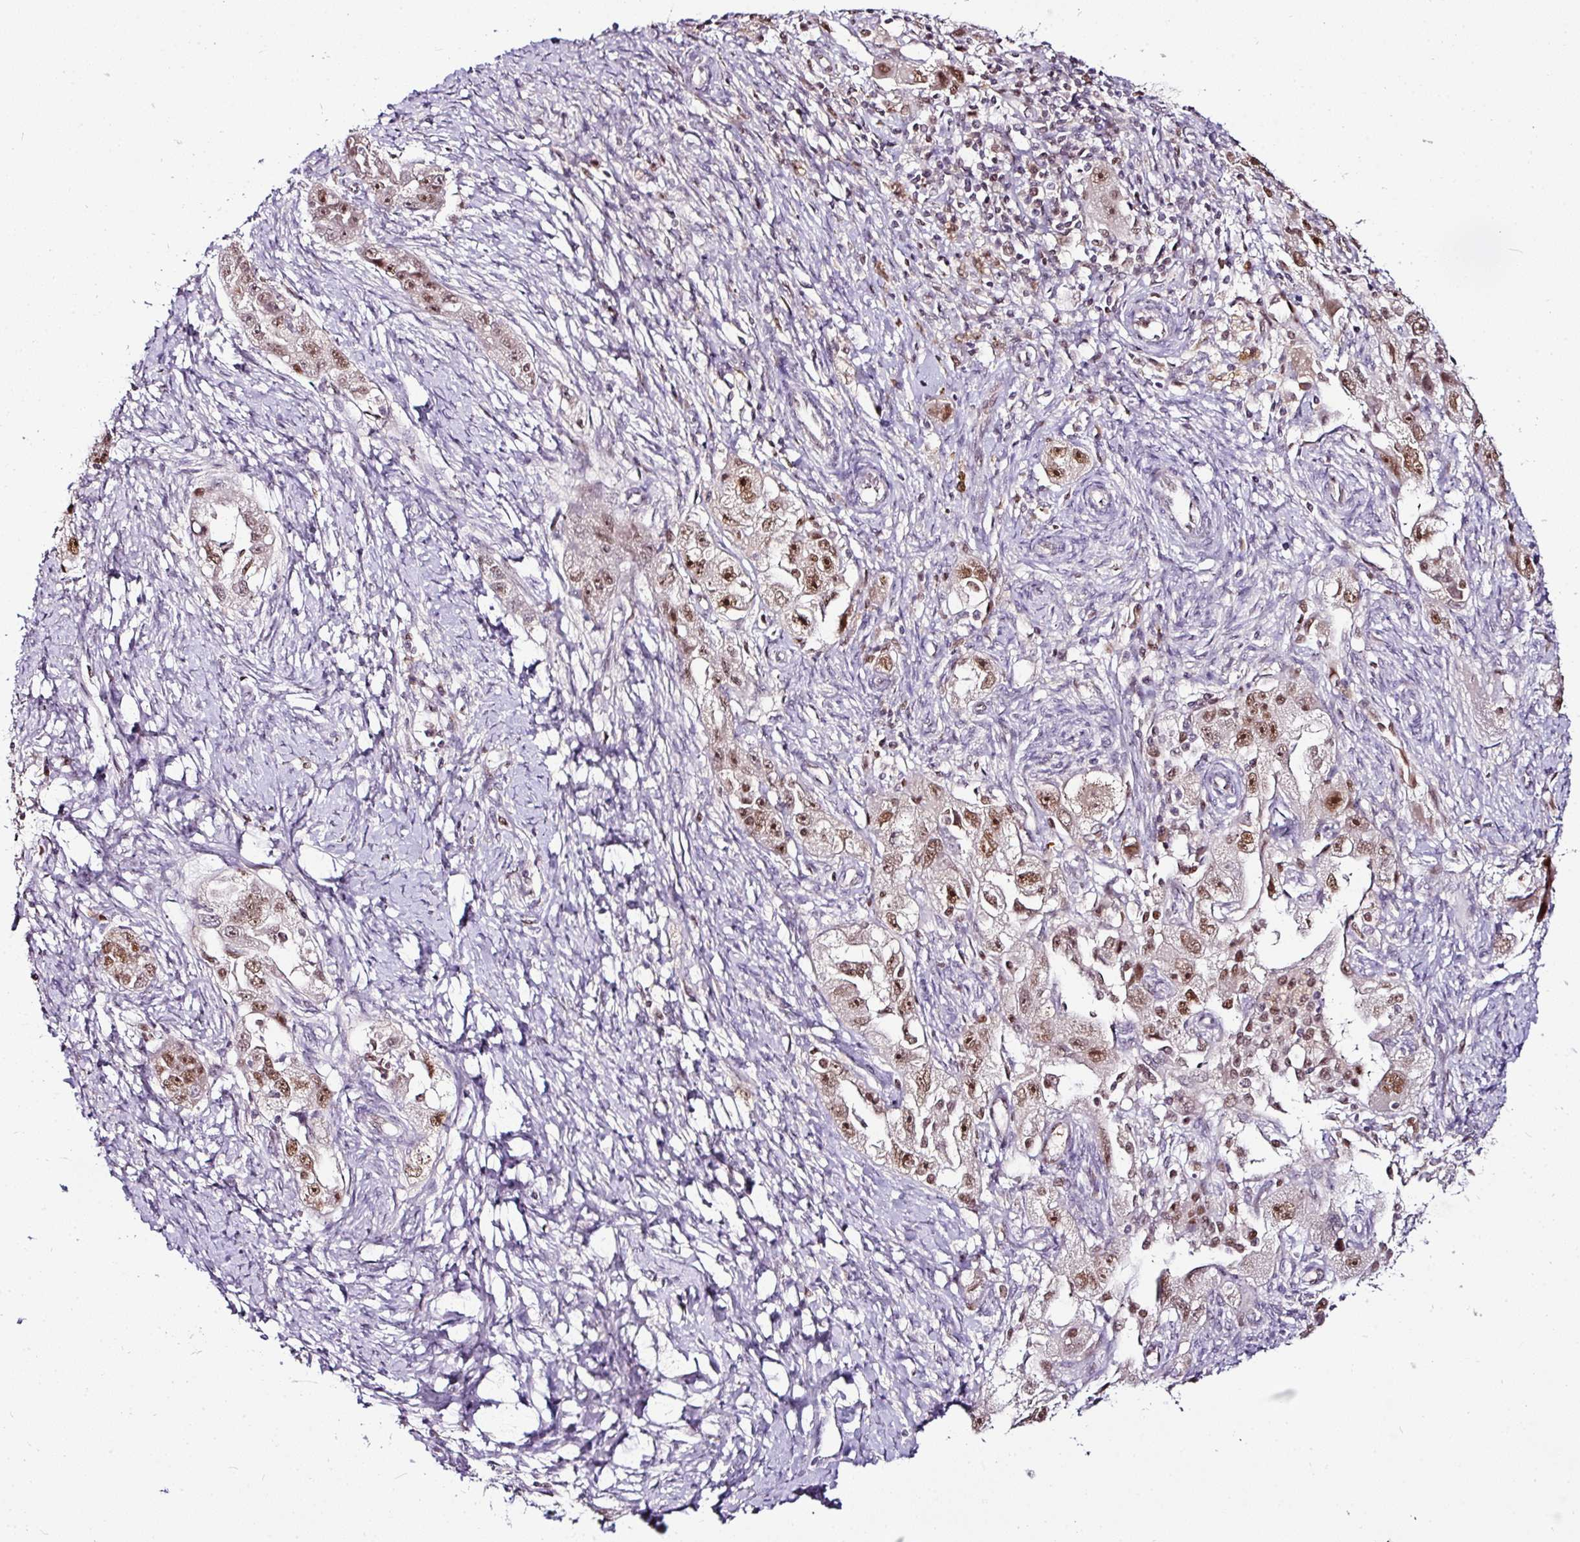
{"staining": {"intensity": "moderate", "quantity": ">75%", "location": "nuclear"}, "tissue": "ovarian cancer", "cell_type": "Tumor cells", "image_type": "cancer", "snomed": [{"axis": "morphology", "description": "Carcinoma, NOS"}, {"axis": "morphology", "description": "Cystadenocarcinoma, serous, NOS"}, {"axis": "topography", "description": "Ovary"}], "caption": "This image reveals immunohistochemistry (IHC) staining of serous cystadenocarcinoma (ovarian), with medium moderate nuclear staining in approximately >75% of tumor cells.", "gene": "KLF16", "patient": {"sex": "female", "age": 69}}